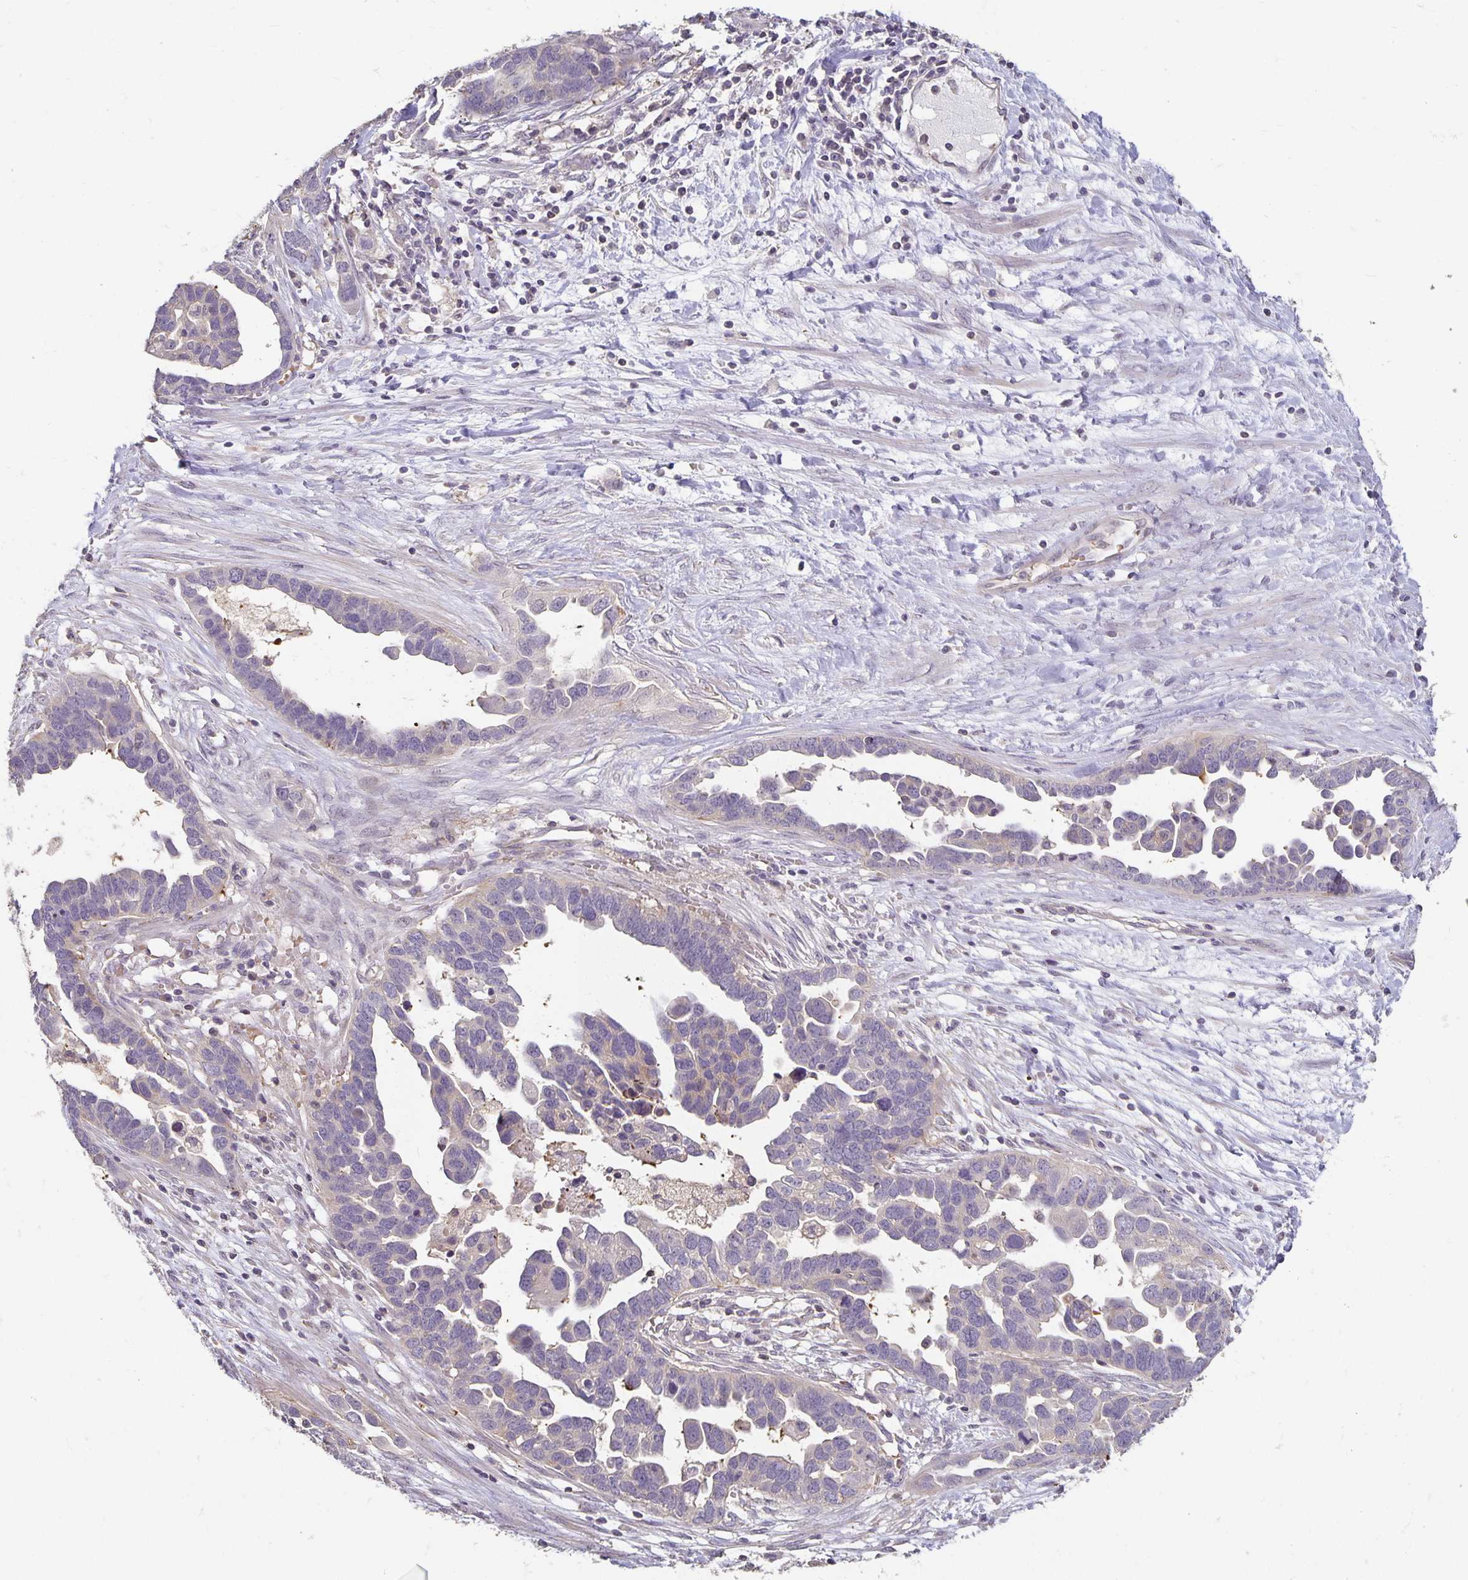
{"staining": {"intensity": "negative", "quantity": "none", "location": "none"}, "tissue": "ovarian cancer", "cell_type": "Tumor cells", "image_type": "cancer", "snomed": [{"axis": "morphology", "description": "Cystadenocarcinoma, serous, NOS"}, {"axis": "topography", "description": "Ovary"}], "caption": "A high-resolution photomicrograph shows immunohistochemistry staining of ovarian cancer, which shows no significant positivity in tumor cells. (DAB (3,3'-diaminobenzidine) IHC with hematoxylin counter stain).", "gene": "CST6", "patient": {"sex": "female", "age": 54}}